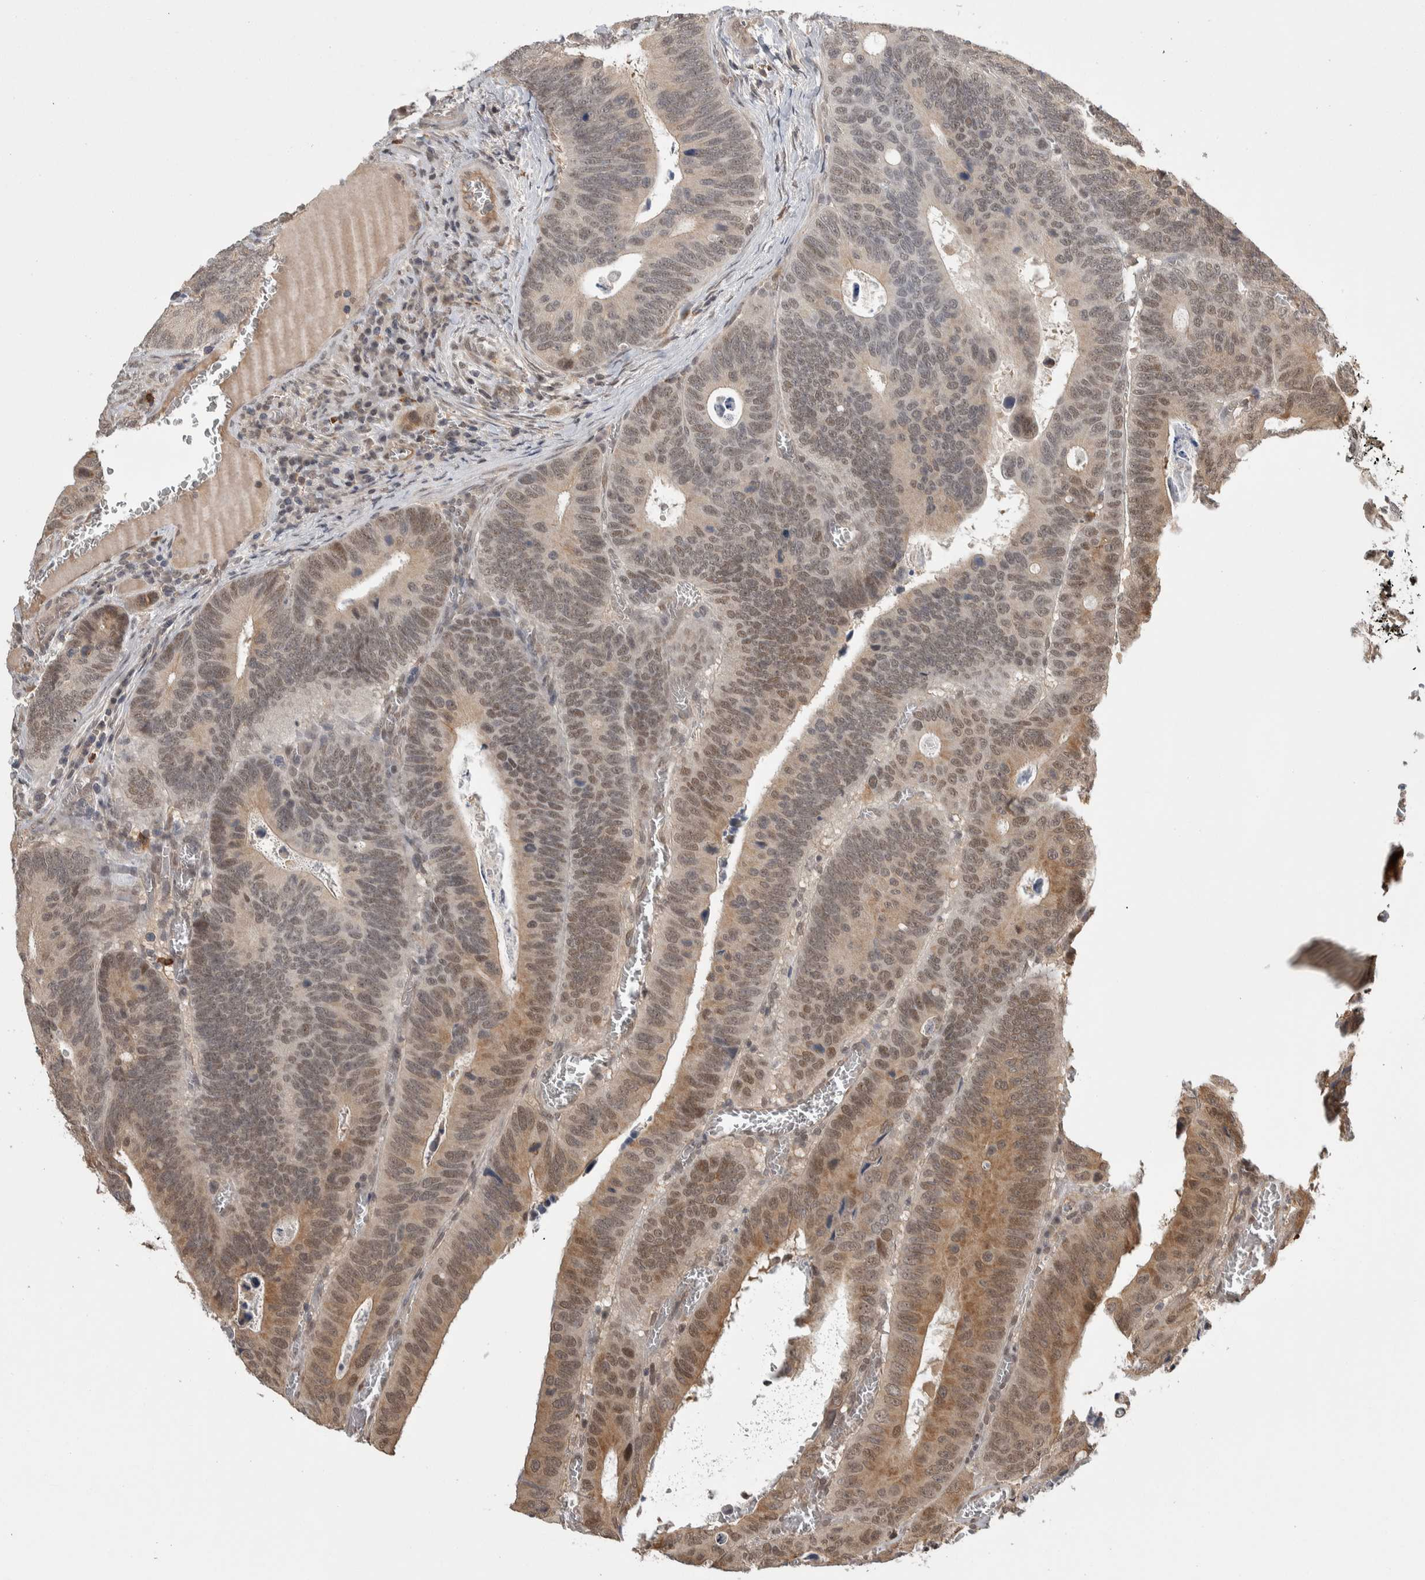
{"staining": {"intensity": "moderate", "quantity": "25%-75%", "location": "cytoplasmic/membranous,nuclear"}, "tissue": "colorectal cancer", "cell_type": "Tumor cells", "image_type": "cancer", "snomed": [{"axis": "morphology", "description": "Inflammation, NOS"}, {"axis": "morphology", "description": "Adenocarcinoma, NOS"}, {"axis": "topography", "description": "Colon"}], "caption": "Moderate cytoplasmic/membranous and nuclear positivity for a protein is identified in approximately 25%-75% of tumor cells of colorectal adenocarcinoma using IHC.", "gene": "ZNF592", "patient": {"sex": "male", "age": 72}}